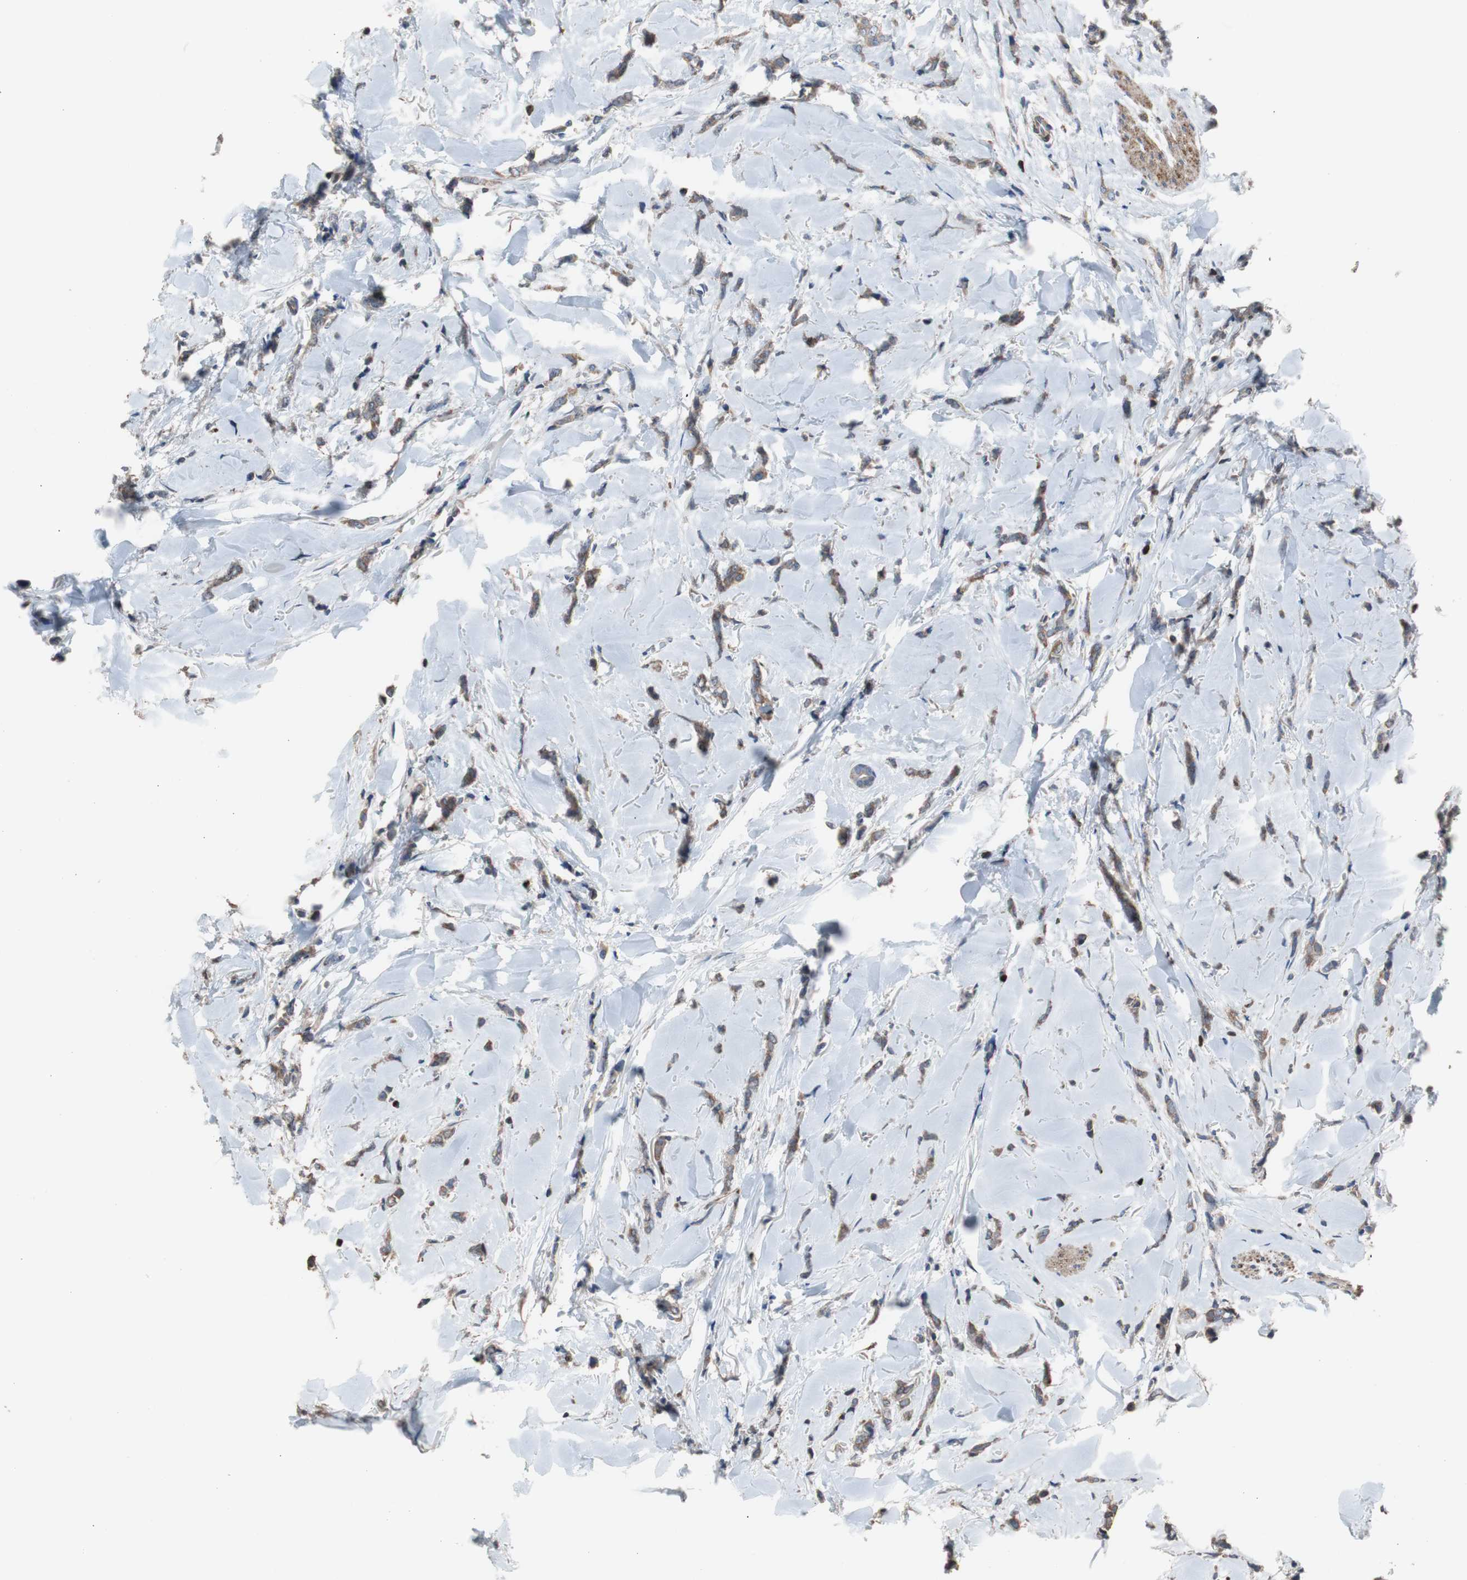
{"staining": {"intensity": "moderate", "quantity": ">75%", "location": "cytoplasmic/membranous"}, "tissue": "breast cancer", "cell_type": "Tumor cells", "image_type": "cancer", "snomed": [{"axis": "morphology", "description": "Lobular carcinoma"}, {"axis": "topography", "description": "Skin"}, {"axis": "topography", "description": "Breast"}], "caption": "The histopathology image shows a brown stain indicating the presence of a protein in the cytoplasmic/membranous of tumor cells in breast cancer (lobular carcinoma).", "gene": "PBXIP1", "patient": {"sex": "female", "age": 46}}